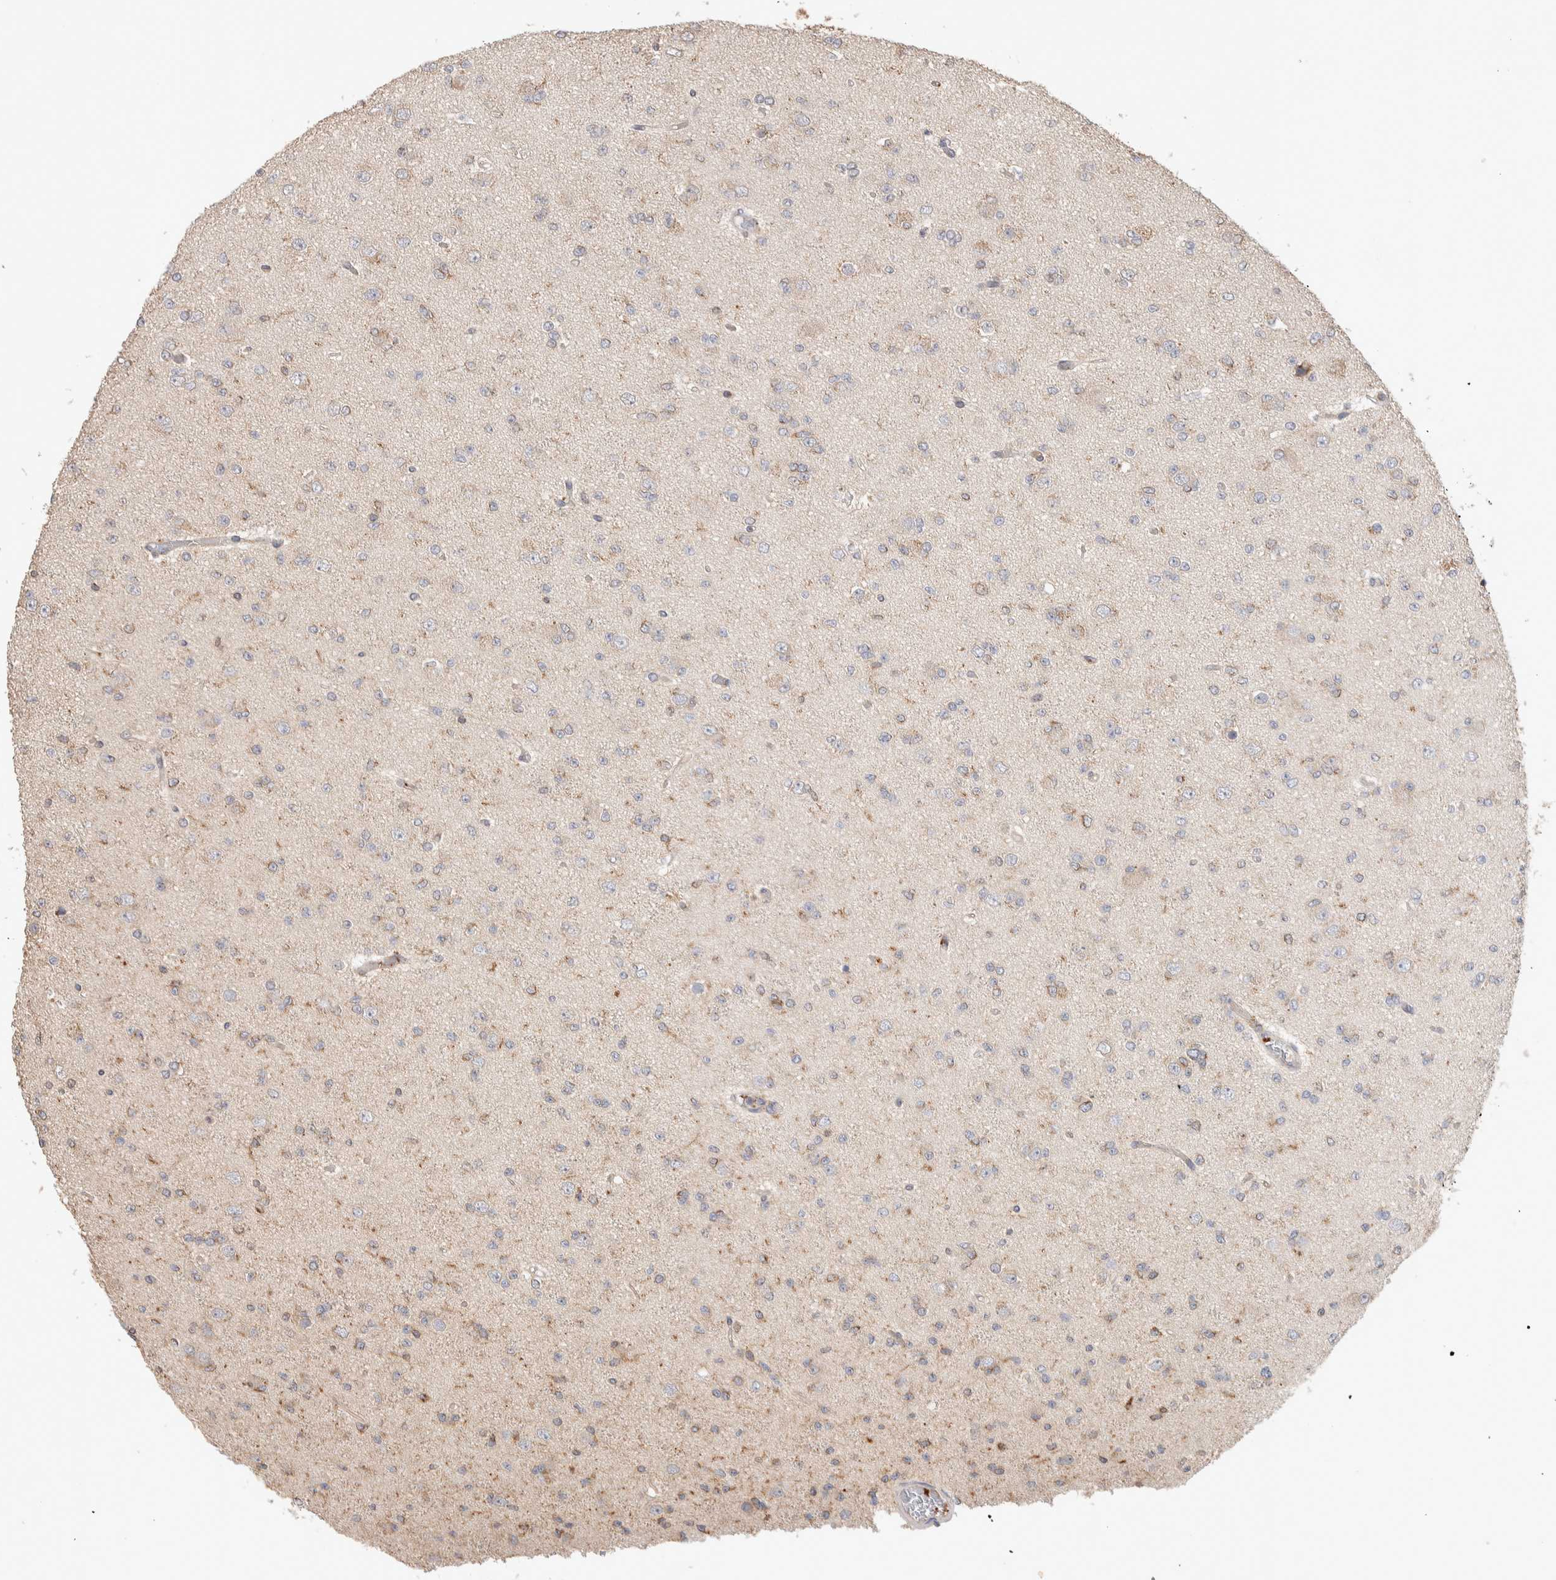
{"staining": {"intensity": "negative", "quantity": "none", "location": "none"}, "tissue": "glioma", "cell_type": "Tumor cells", "image_type": "cancer", "snomed": [{"axis": "morphology", "description": "Glioma, malignant, Low grade"}, {"axis": "topography", "description": "Brain"}], "caption": "An IHC image of glioma is shown. There is no staining in tumor cells of glioma.", "gene": "DEPTOR", "patient": {"sex": "female", "age": 22}}